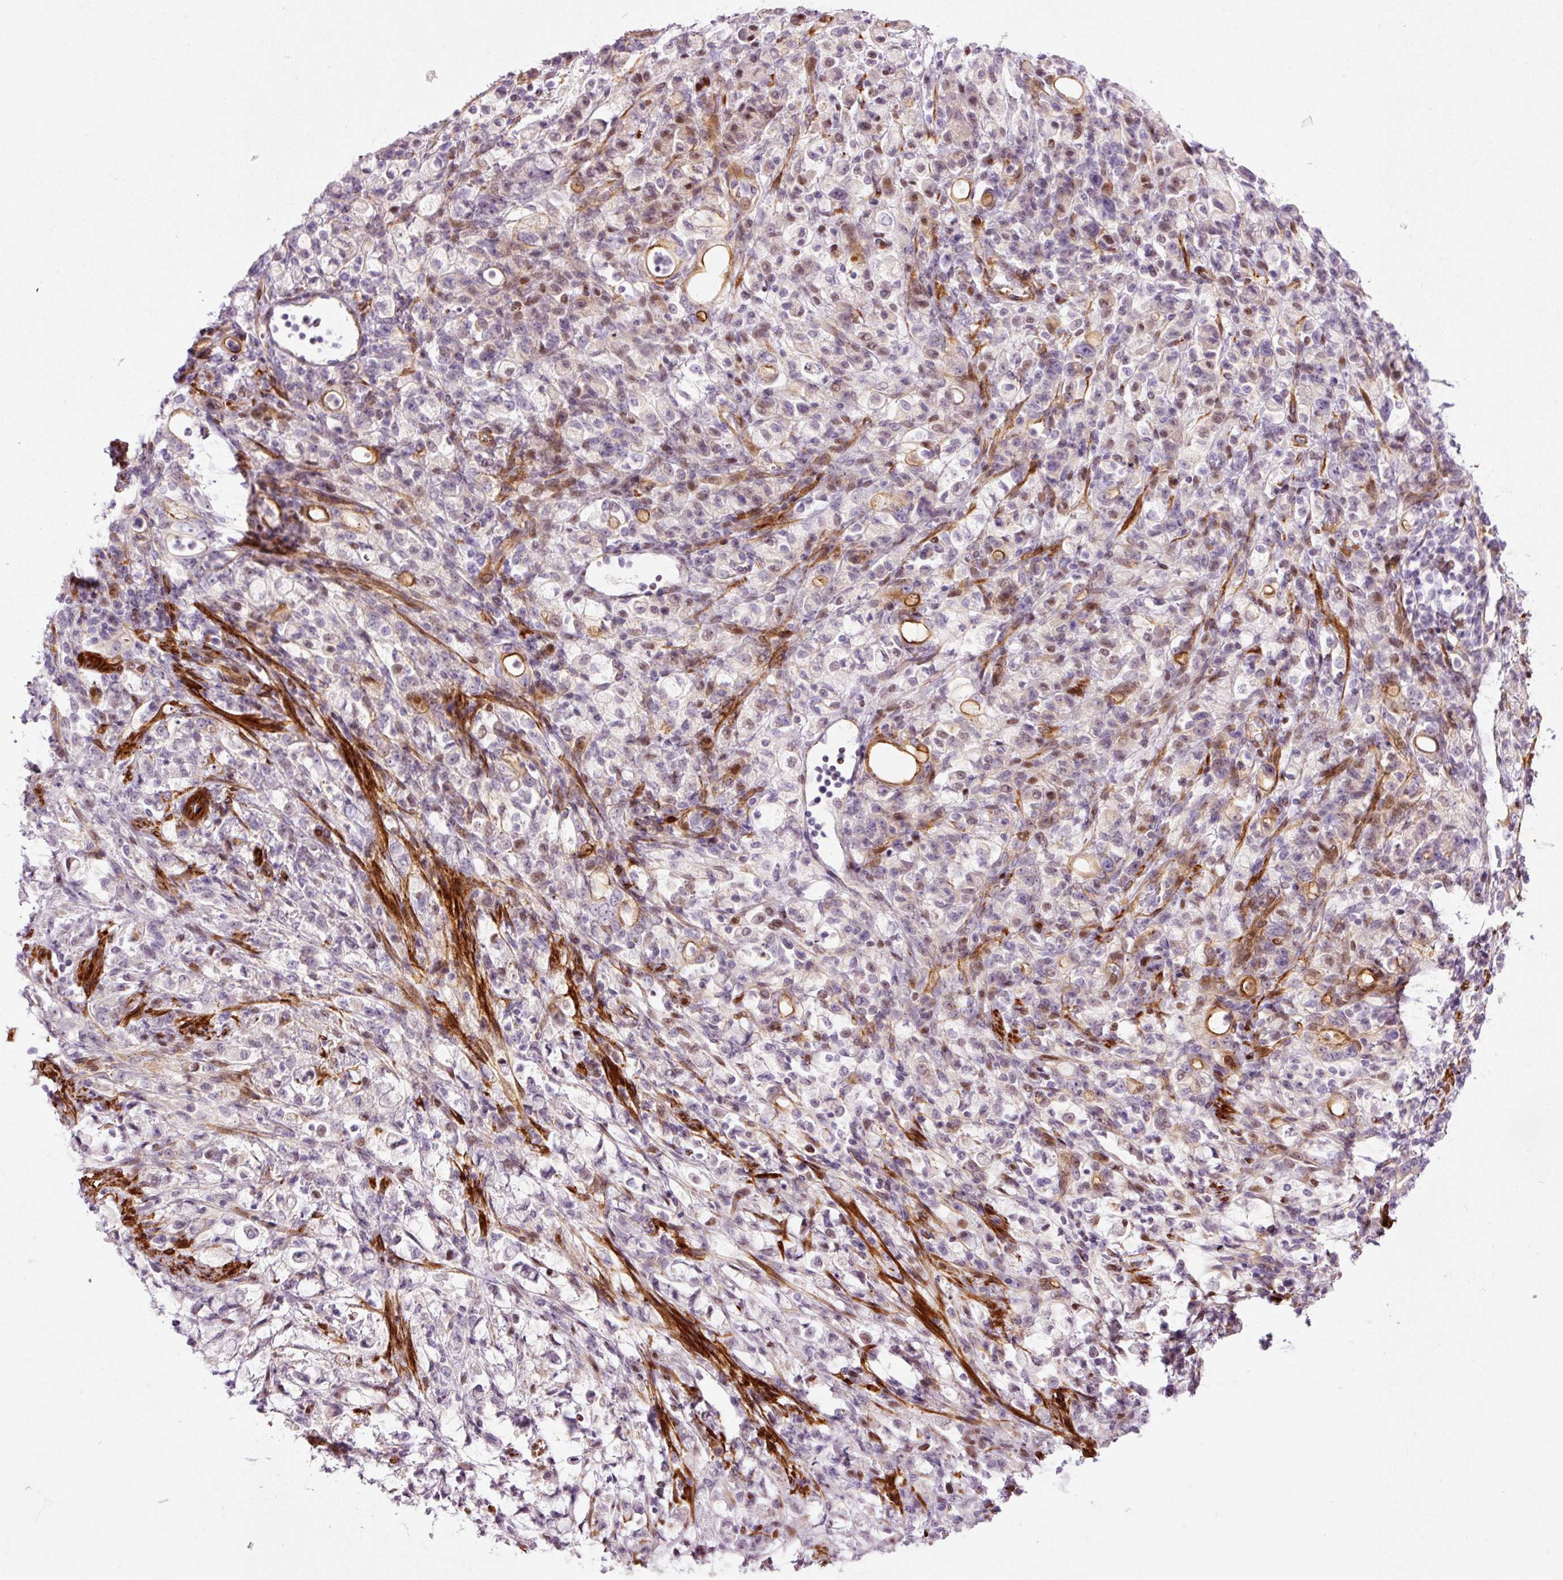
{"staining": {"intensity": "negative", "quantity": "none", "location": "none"}, "tissue": "stomach cancer", "cell_type": "Tumor cells", "image_type": "cancer", "snomed": [{"axis": "morphology", "description": "Adenocarcinoma, NOS"}, {"axis": "topography", "description": "Stomach"}], "caption": "Image shows no significant protein positivity in tumor cells of stomach adenocarcinoma.", "gene": "ANKRD20A1", "patient": {"sex": "female", "age": 60}}